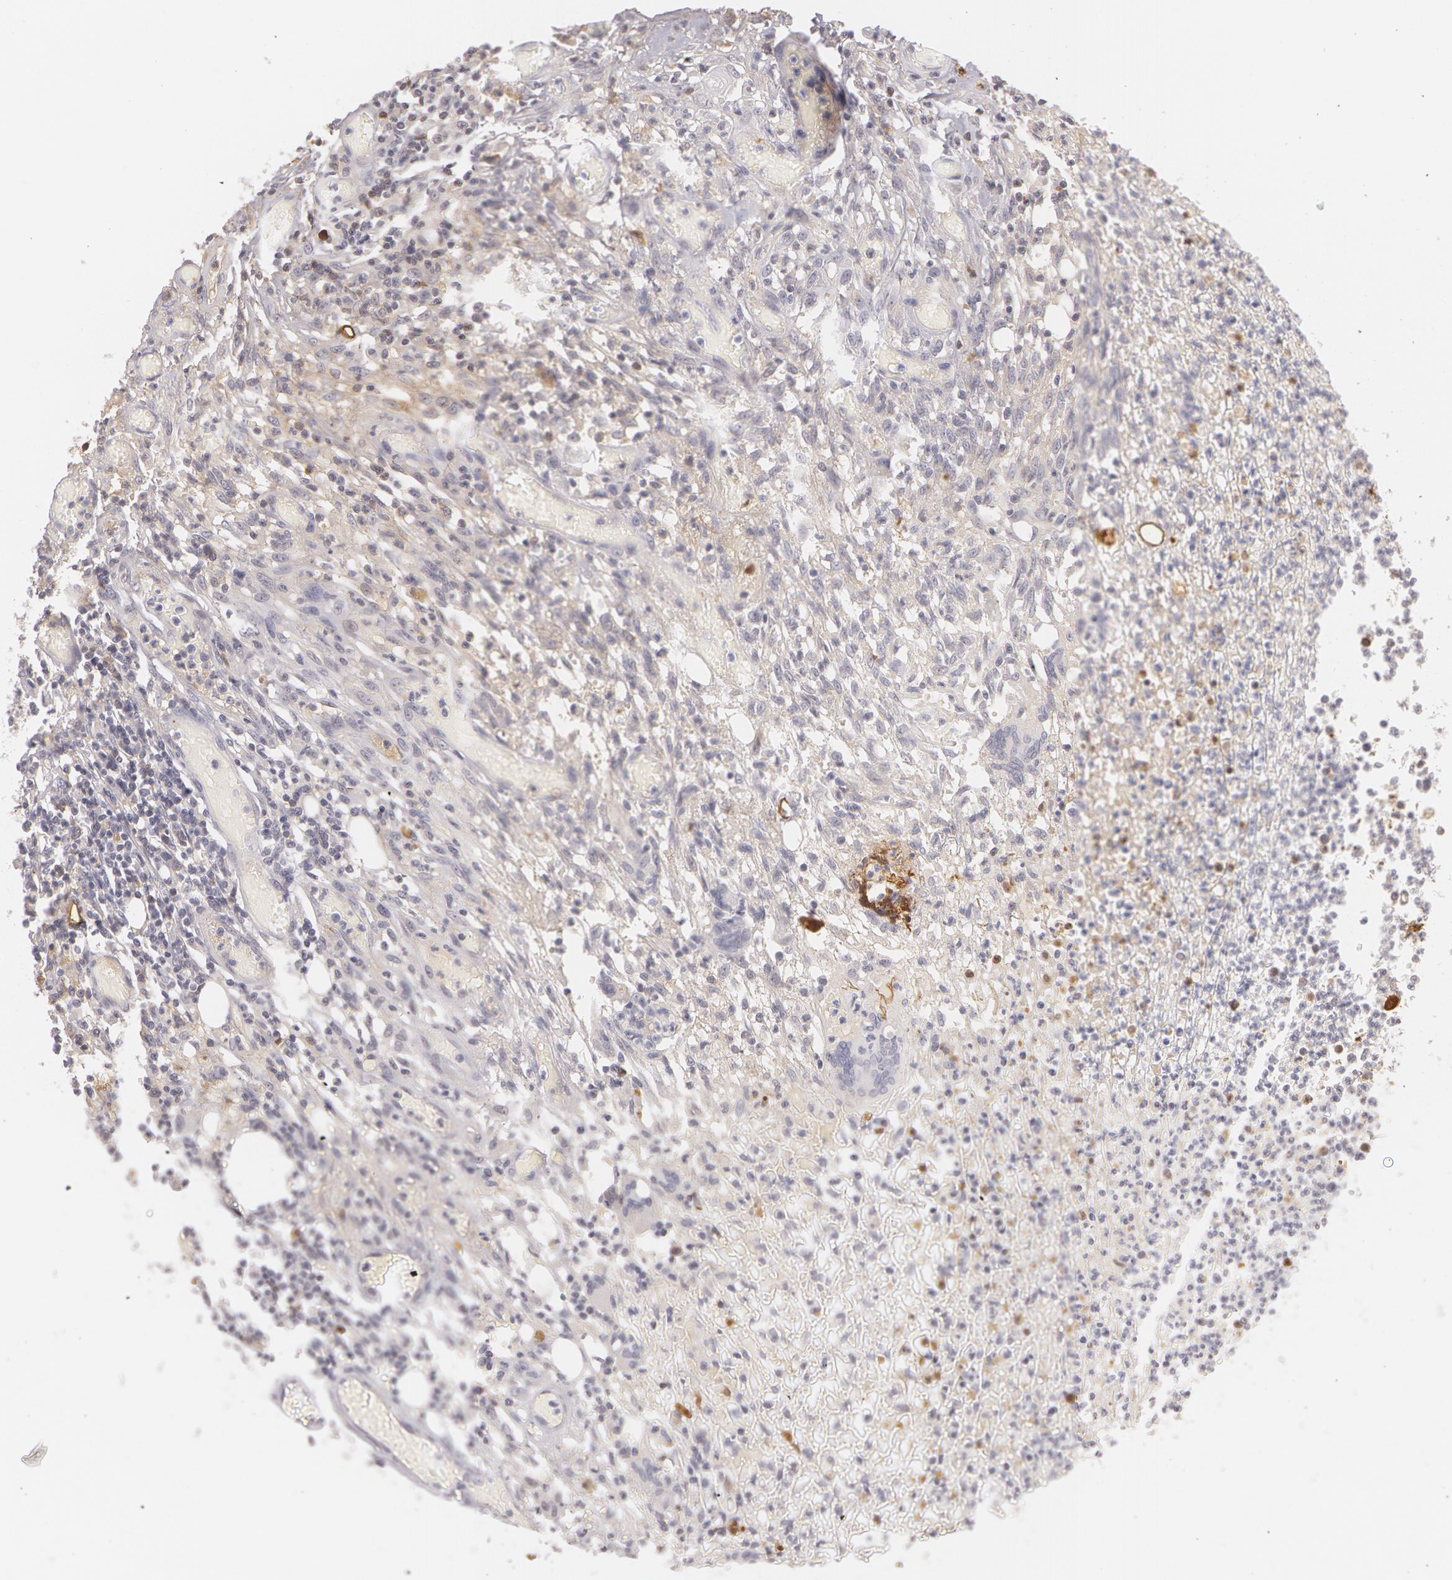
{"staining": {"intensity": "weak", "quantity": "<25%", "location": "cytoplasmic/membranous"}, "tissue": "lymphoma", "cell_type": "Tumor cells", "image_type": "cancer", "snomed": [{"axis": "morphology", "description": "Malignant lymphoma, non-Hodgkin's type, High grade"}, {"axis": "topography", "description": "Colon"}], "caption": "Immunohistochemistry (IHC) of malignant lymphoma, non-Hodgkin's type (high-grade) shows no expression in tumor cells. (Brightfield microscopy of DAB IHC at high magnification).", "gene": "LBP", "patient": {"sex": "male", "age": 82}}